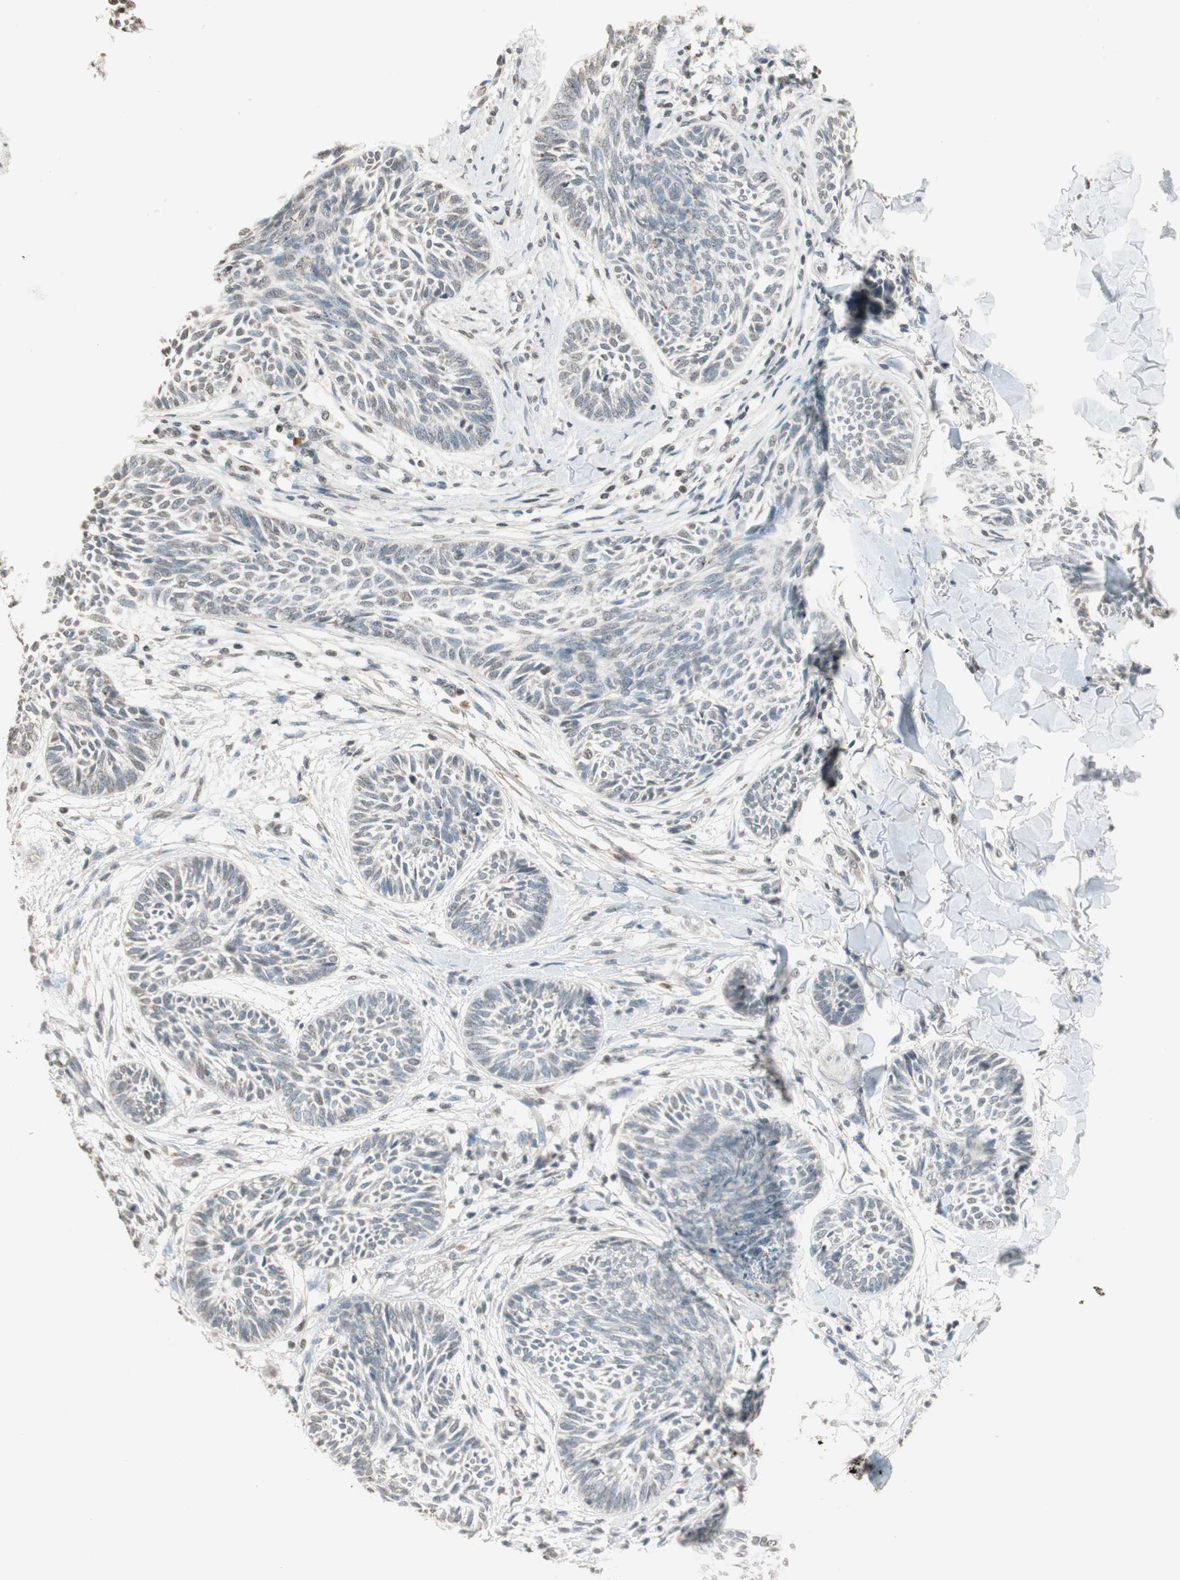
{"staining": {"intensity": "weak", "quantity": "<25%", "location": "nuclear"}, "tissue": "skin cancer", "cell_type": "Tumor cells", "image_type": "cancer", "snomed": [{"axis": "morphology", "description": "Papilloma, NOS"}, {"axis": "morphology", "description": "Basal cell carcinoma"}, {"axis": "topography", "description": "Skin"}], "caption": "Protein analysis of skin cancer demonstrates no significant expression in tumor cells.", "gene": "PRELID1", "patient": {"sex": "male", "age": 87}}